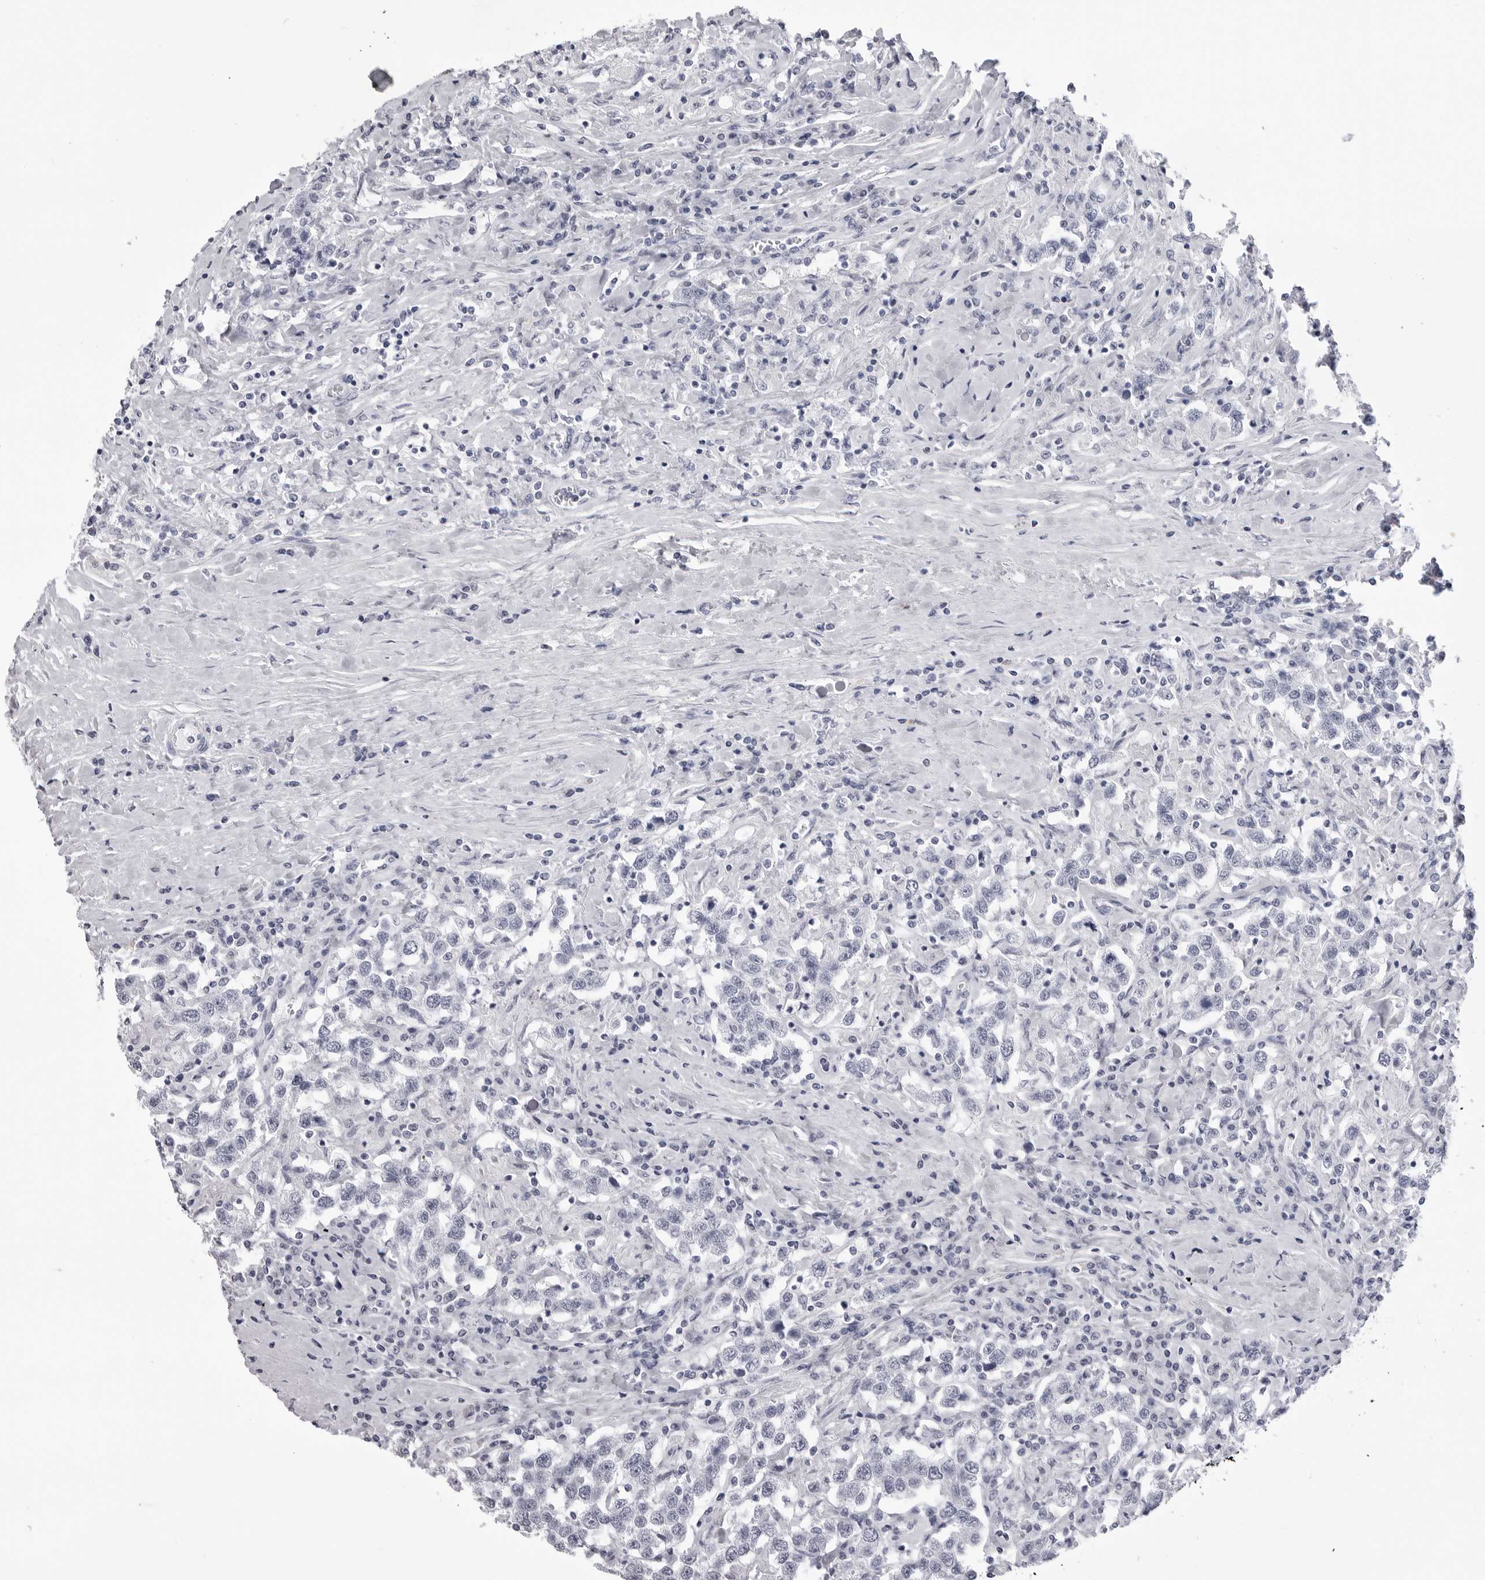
{"staining": {"intensity": "negative", "quantity": "none", "location": "none"}, "tissue": "testis cancer", "cell_type": "Tumor cells", "image_type": "cancer", "snomed": [{"axis": "morphology", "description": "Seminoma, NOS"}, {"axis": "topography", "description": "Testis"}], "caption": "Tumor cells show no significant protein staining in testis cancer (seminoma). Nuclei are stained in blue.", "gene": "LGALS4", "patient": {"sex": "male", "age": 41}}